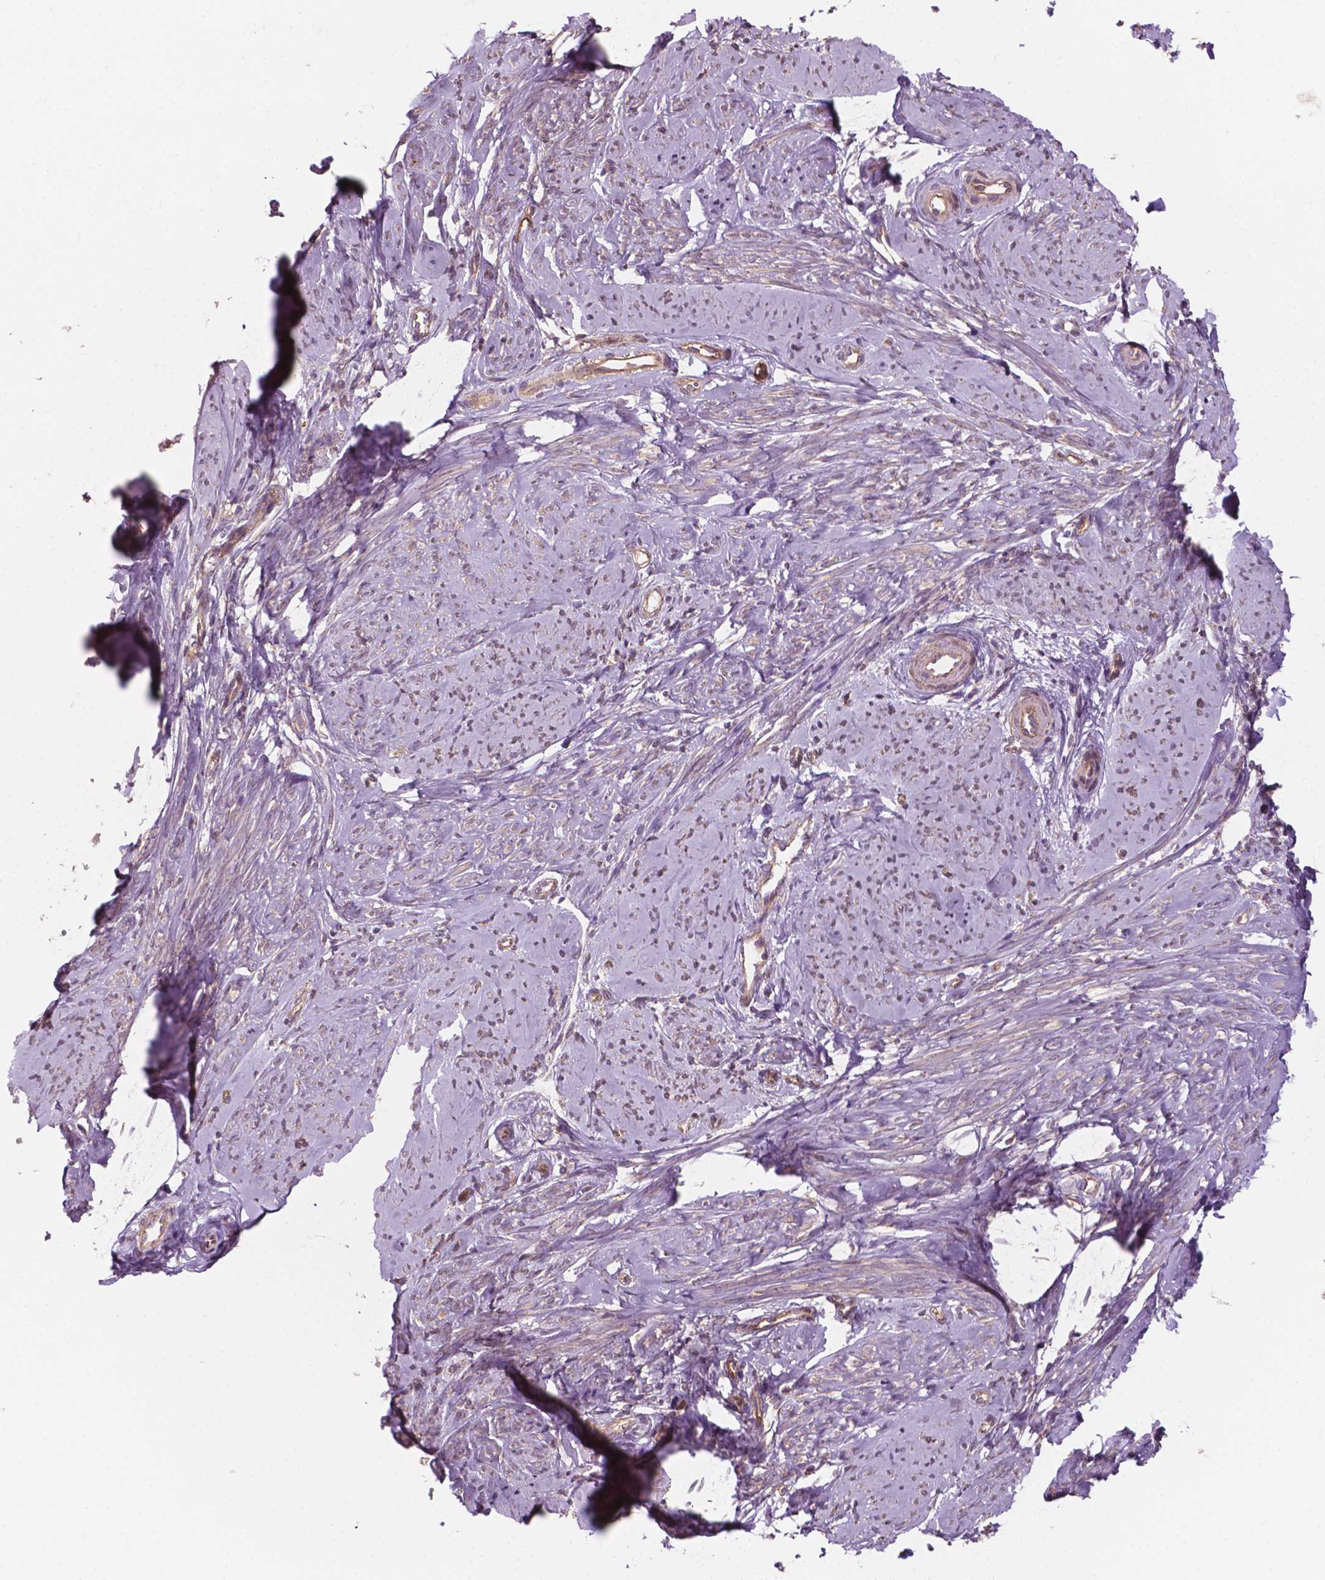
{"staining": {"intensity": "weak", "quantity": "25%-75%", "location": "cytoplasmic/membranous"}, "tissue": "smooth muscle", "cell_type": "Smooth muscle cells", "image_type": "normal", "snomed": [{"axis": "morphology", "description": "Normal tissue, NOS"}, {"axis": "topography", "description": "Smooth muscle"}], "caption": "Unremarkable smooth muscle displays weak cytoplasmic/membranous staining in approximately 25%-75% of smooth muscle cells, visualized by immunohistochemistry.", "gene": "SURF4", "patient": {"sex": "female", "age": 48}}